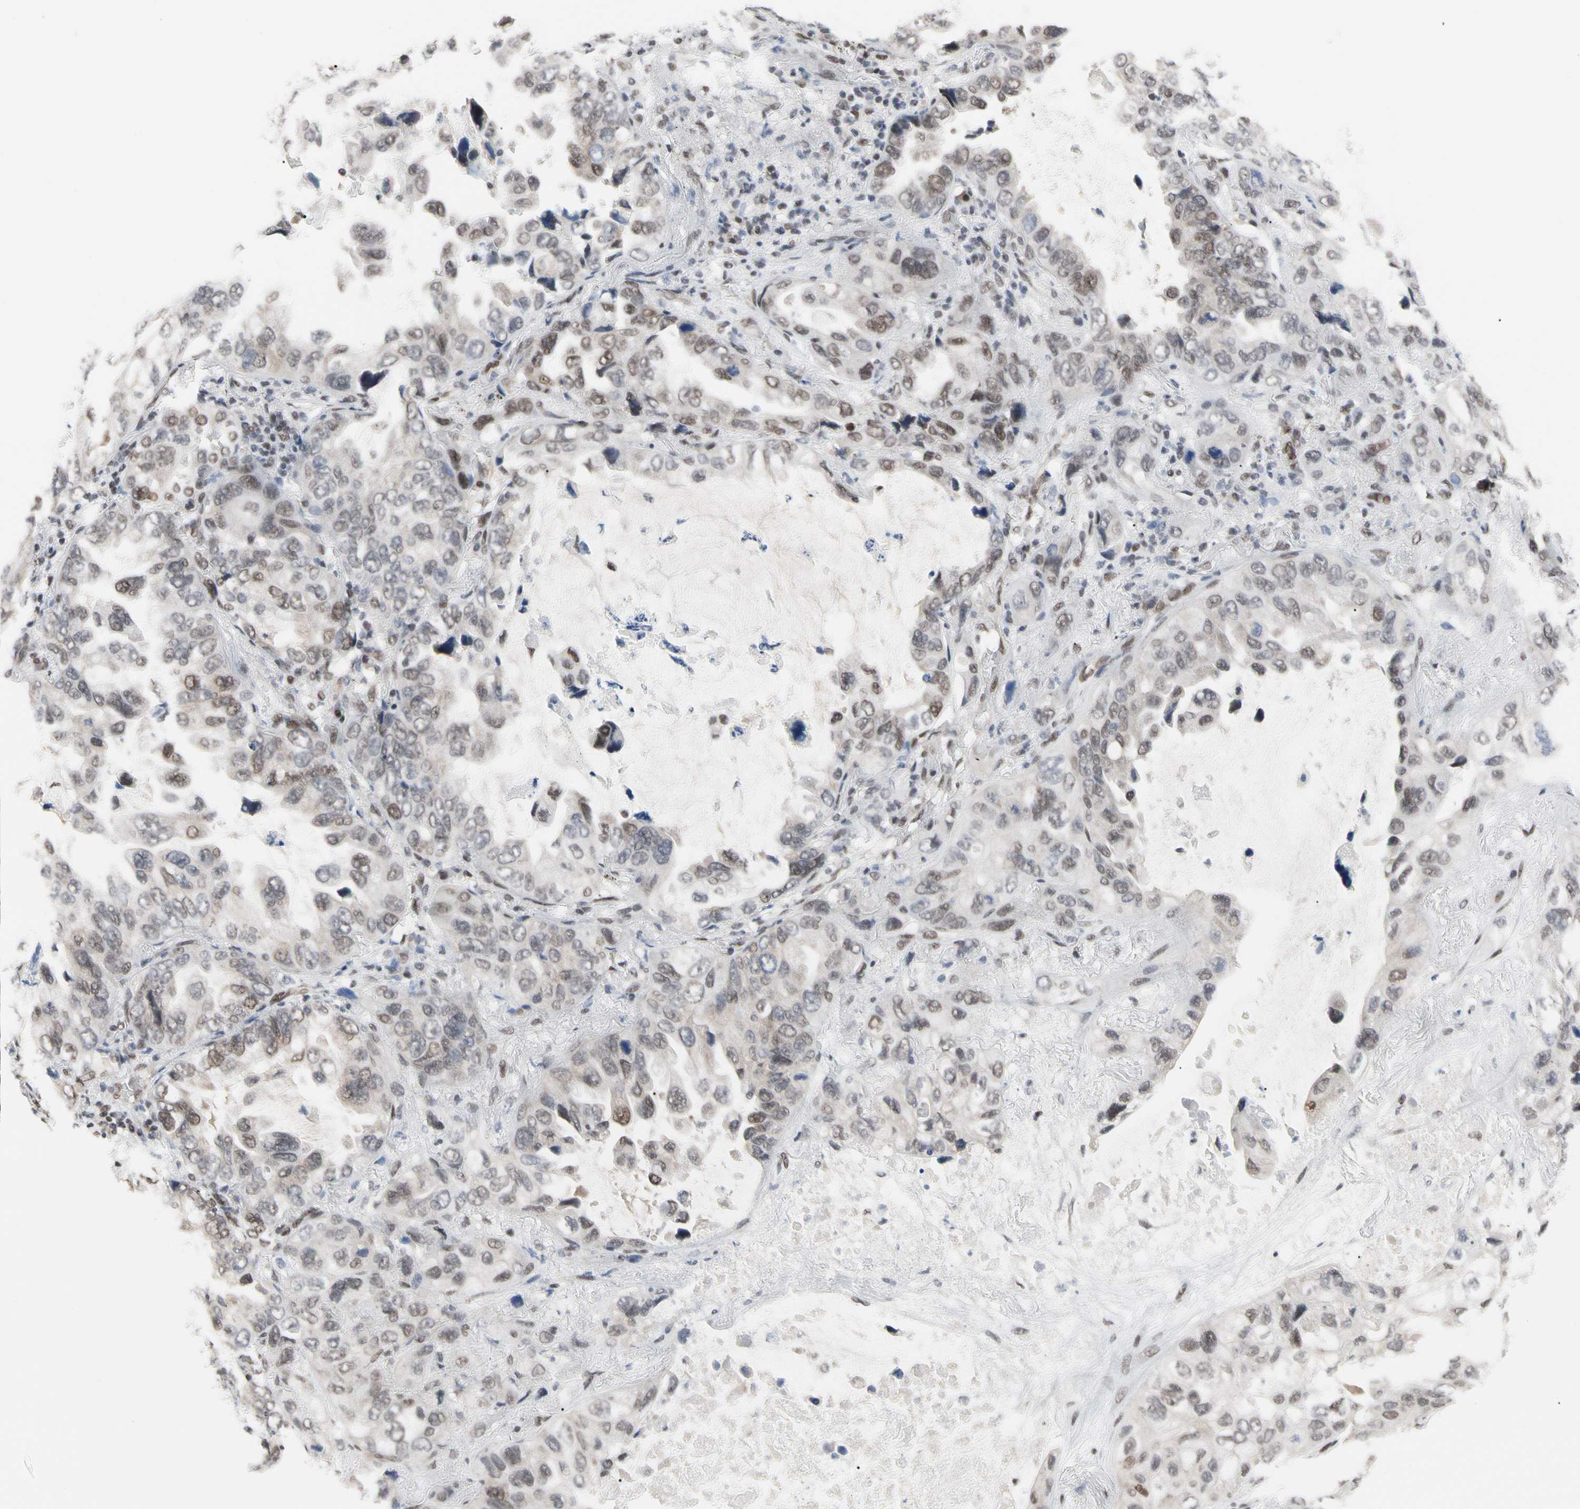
{"staining": {"intensity": "weak", "quantity": "25%-75%", "location": "nuclear"}, "tissue": "lung cancer", "cell_type": "Tumor cells", "image_type": "cancer", "snomed": [{"axis": "morphology", "description": "Squamous cell carcinoma, NOS"}, {"axis": "topography", "description": "Lung"}], "caption": "This histopathology image reveals immunohistochemistry (IHC) staining of lung cancer (squamous cell carcinoma), with low weak nuclear staining in approximately 25%-75% of tumor cells.", "gene": "FAM98B", "patient": {"sex": "female", "age": 73}}